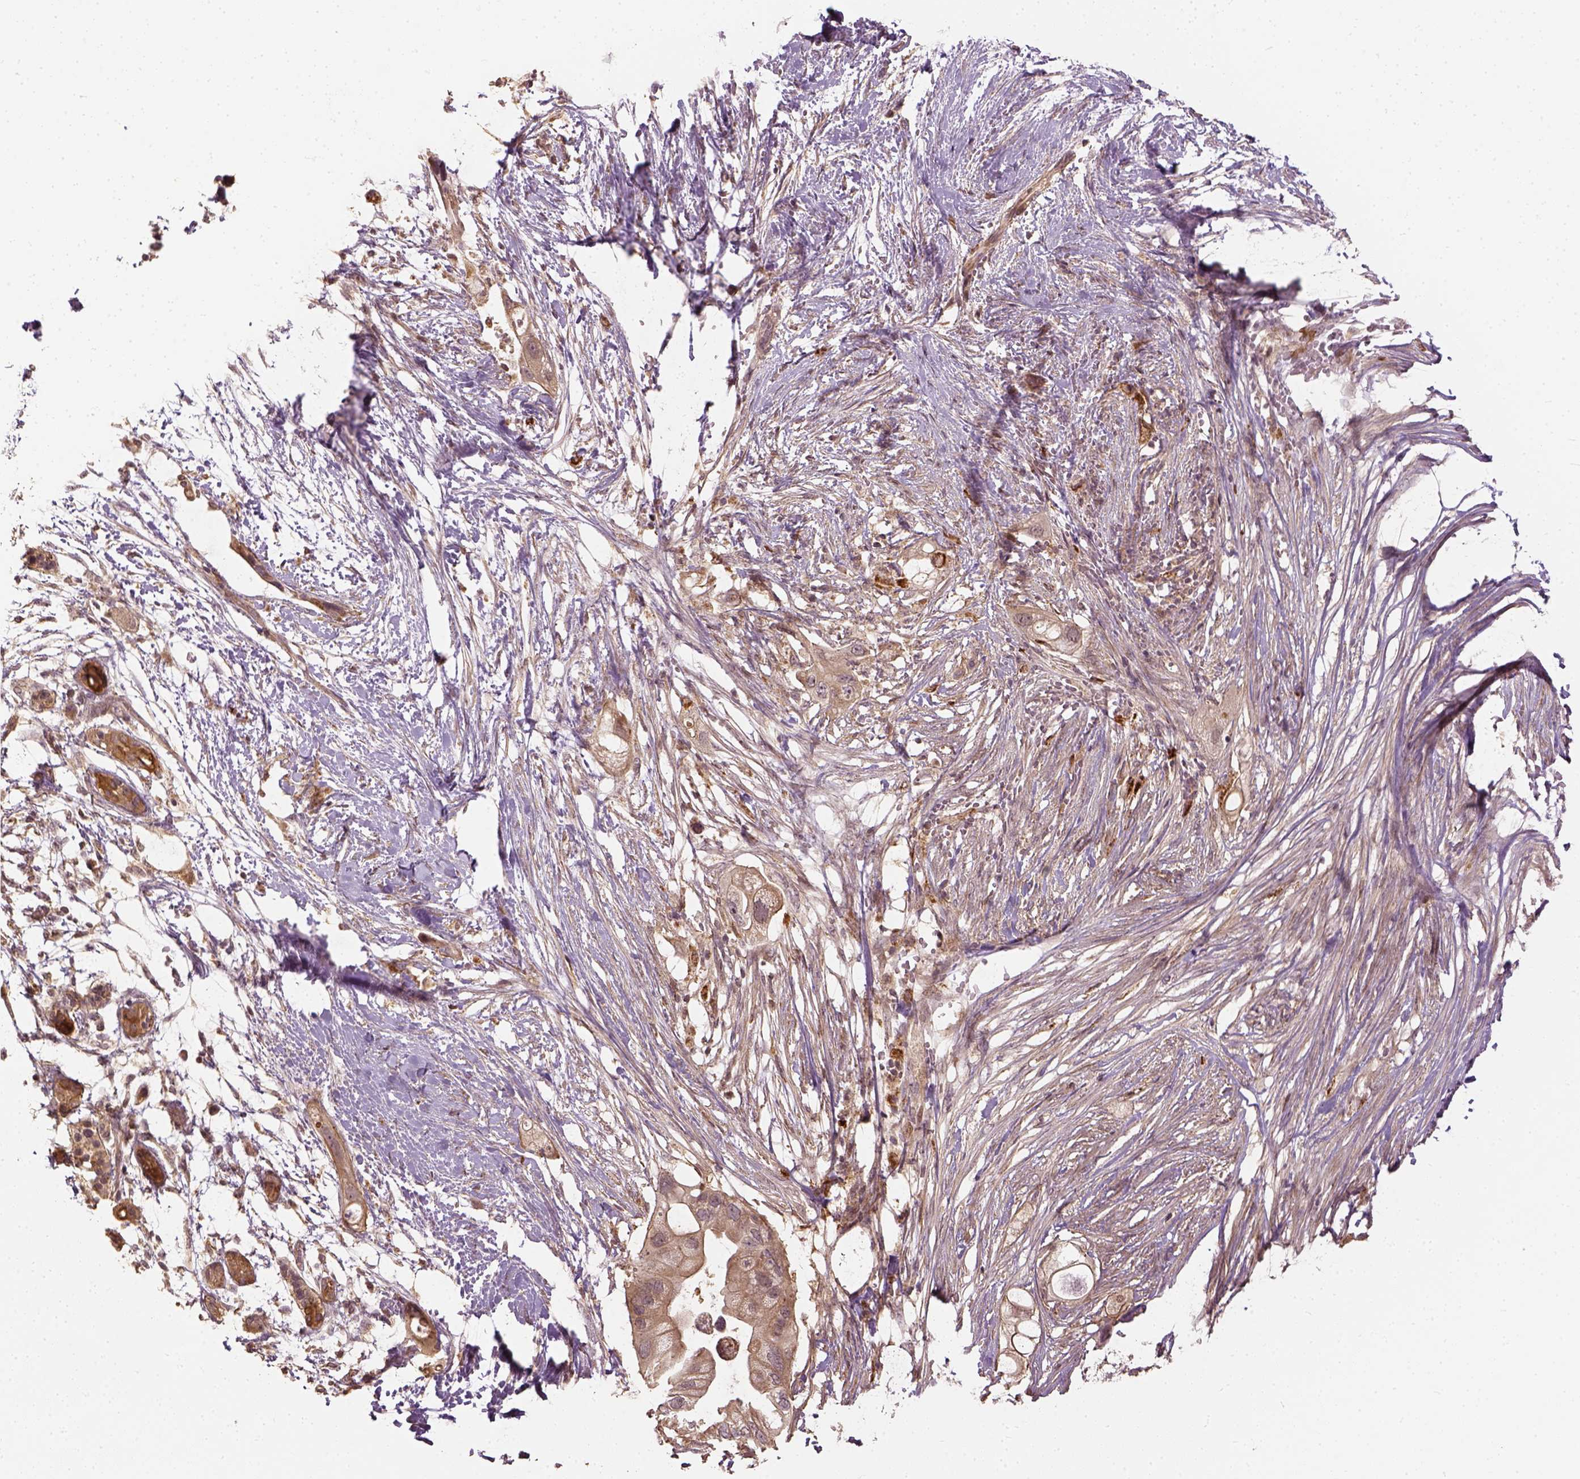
{"staining": {"intensity": "weak", "quantity": "25%-75%", "location": "cytoplasmic/membranous"}, "tissue": "pancreatic cancer", "cell_type": "Tumor cells", "image_type": "cancer", "snomed": [{"axis": "morphology", "description": "Adenocarcinoma, NOS"}, {"axis": "topography", "description": "Pancreas"}], "caption": "Immunohistochemistry photomicrograph of adenocarcinoma (pancreatic) stained for a protein (brown), which demonstrates low levels of weak cytoplasmic/membranous expression in approximately 25%-75% of tumor cells.", "gene": "VEGFA", "patient": {"sex": "female", "age": 72}}